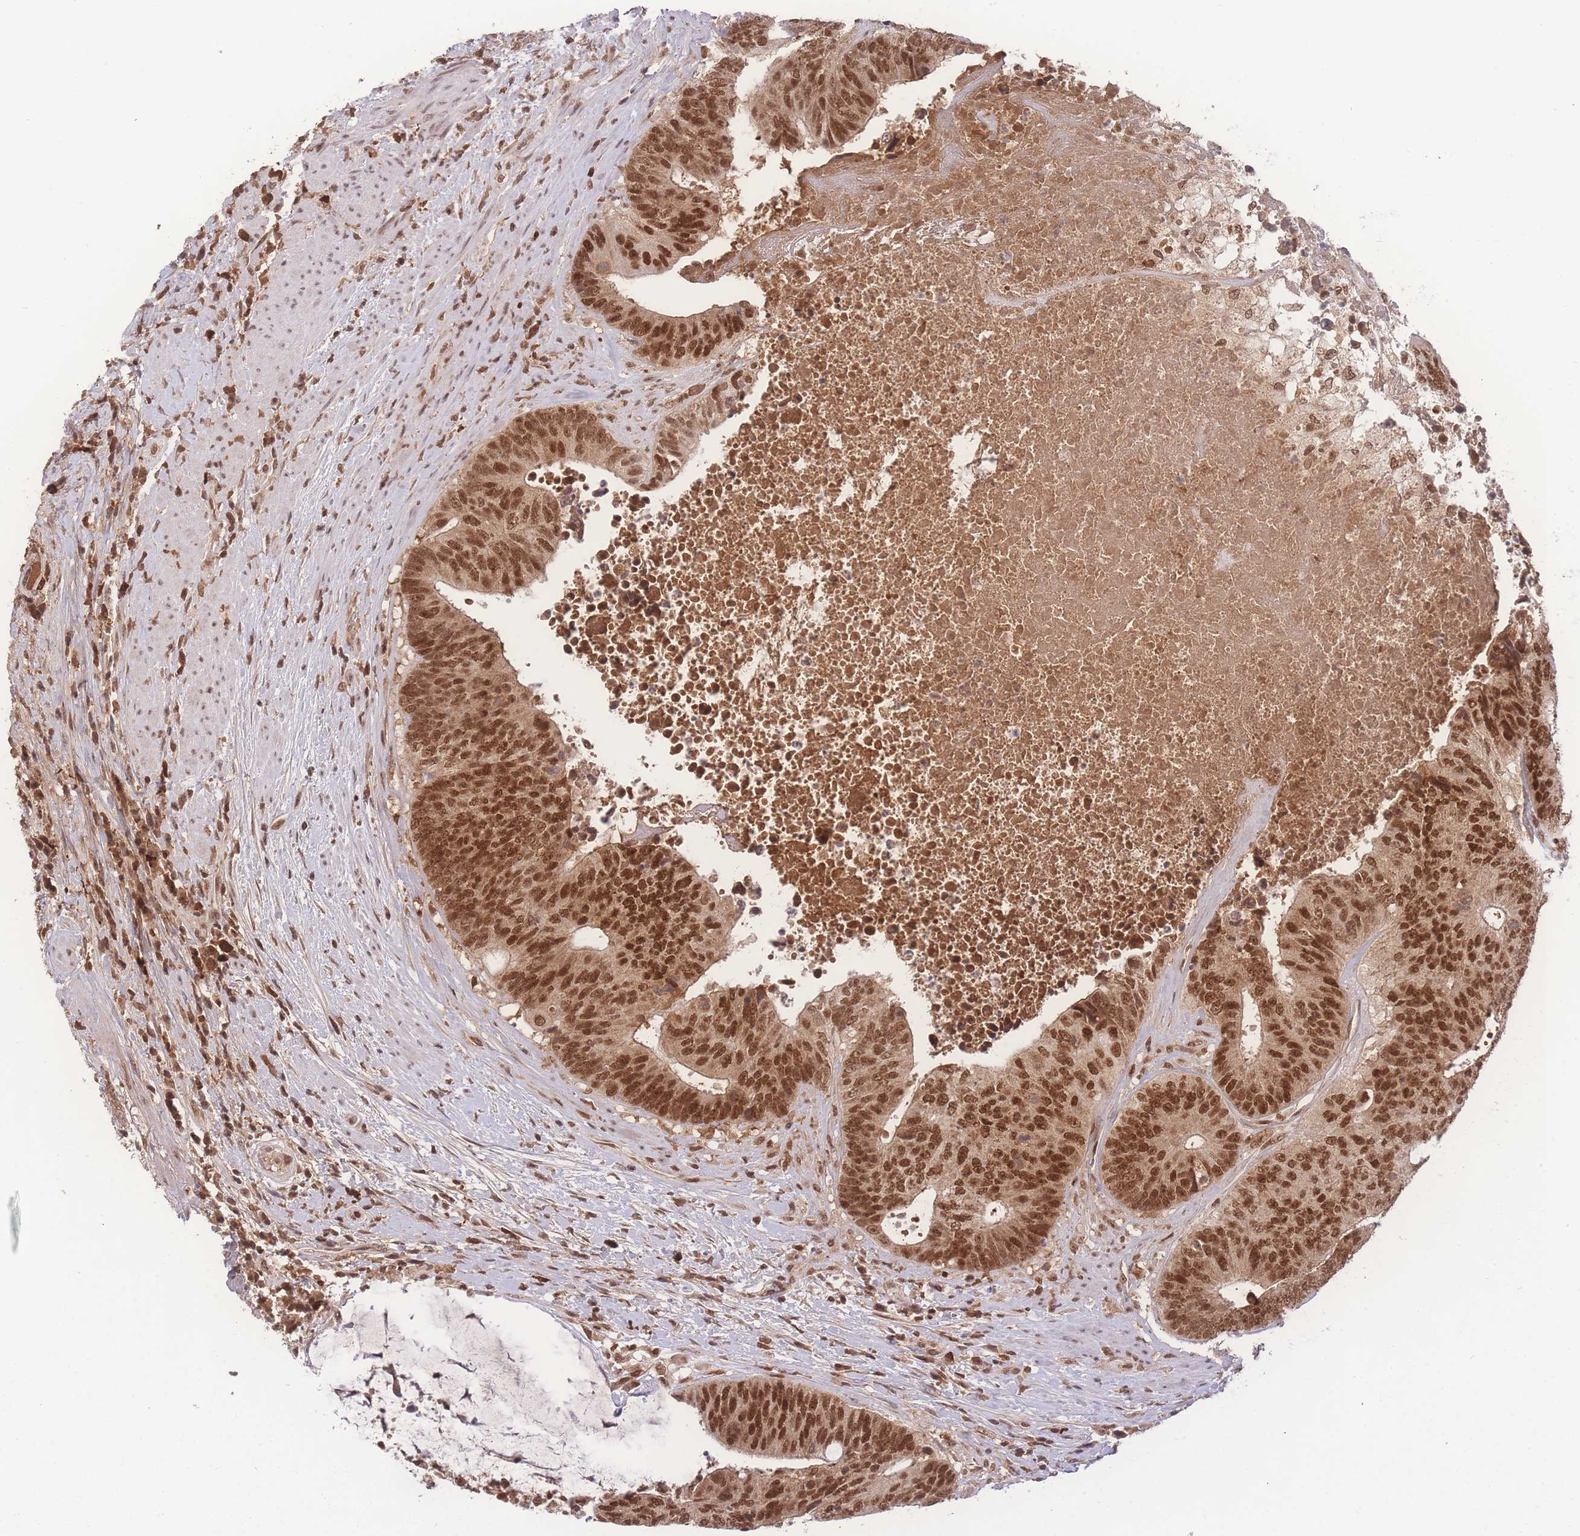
{"staining": {"intensity": "strong", "quantity": ">75%", "location": "nuclear"}, "tissue": "colorectal cancer", "cell_type": "Tumor cells", "image_type": "cancer", "snomed": [{"axis": "morphology", "description": "Adenocarcinoma, NOS"}, {"axis": "topography", "description": "Rectum"}], "caption": "Colorectal cancer stained for a protein exhibits strong nuclear positivity in tumor cells. (DAB (3,3'-diaminobenzidine) = brown stain, brightfield microscopy at high magnification).", "gene": "RAVER1", "patient": {"sex": "male", "age": 72}}